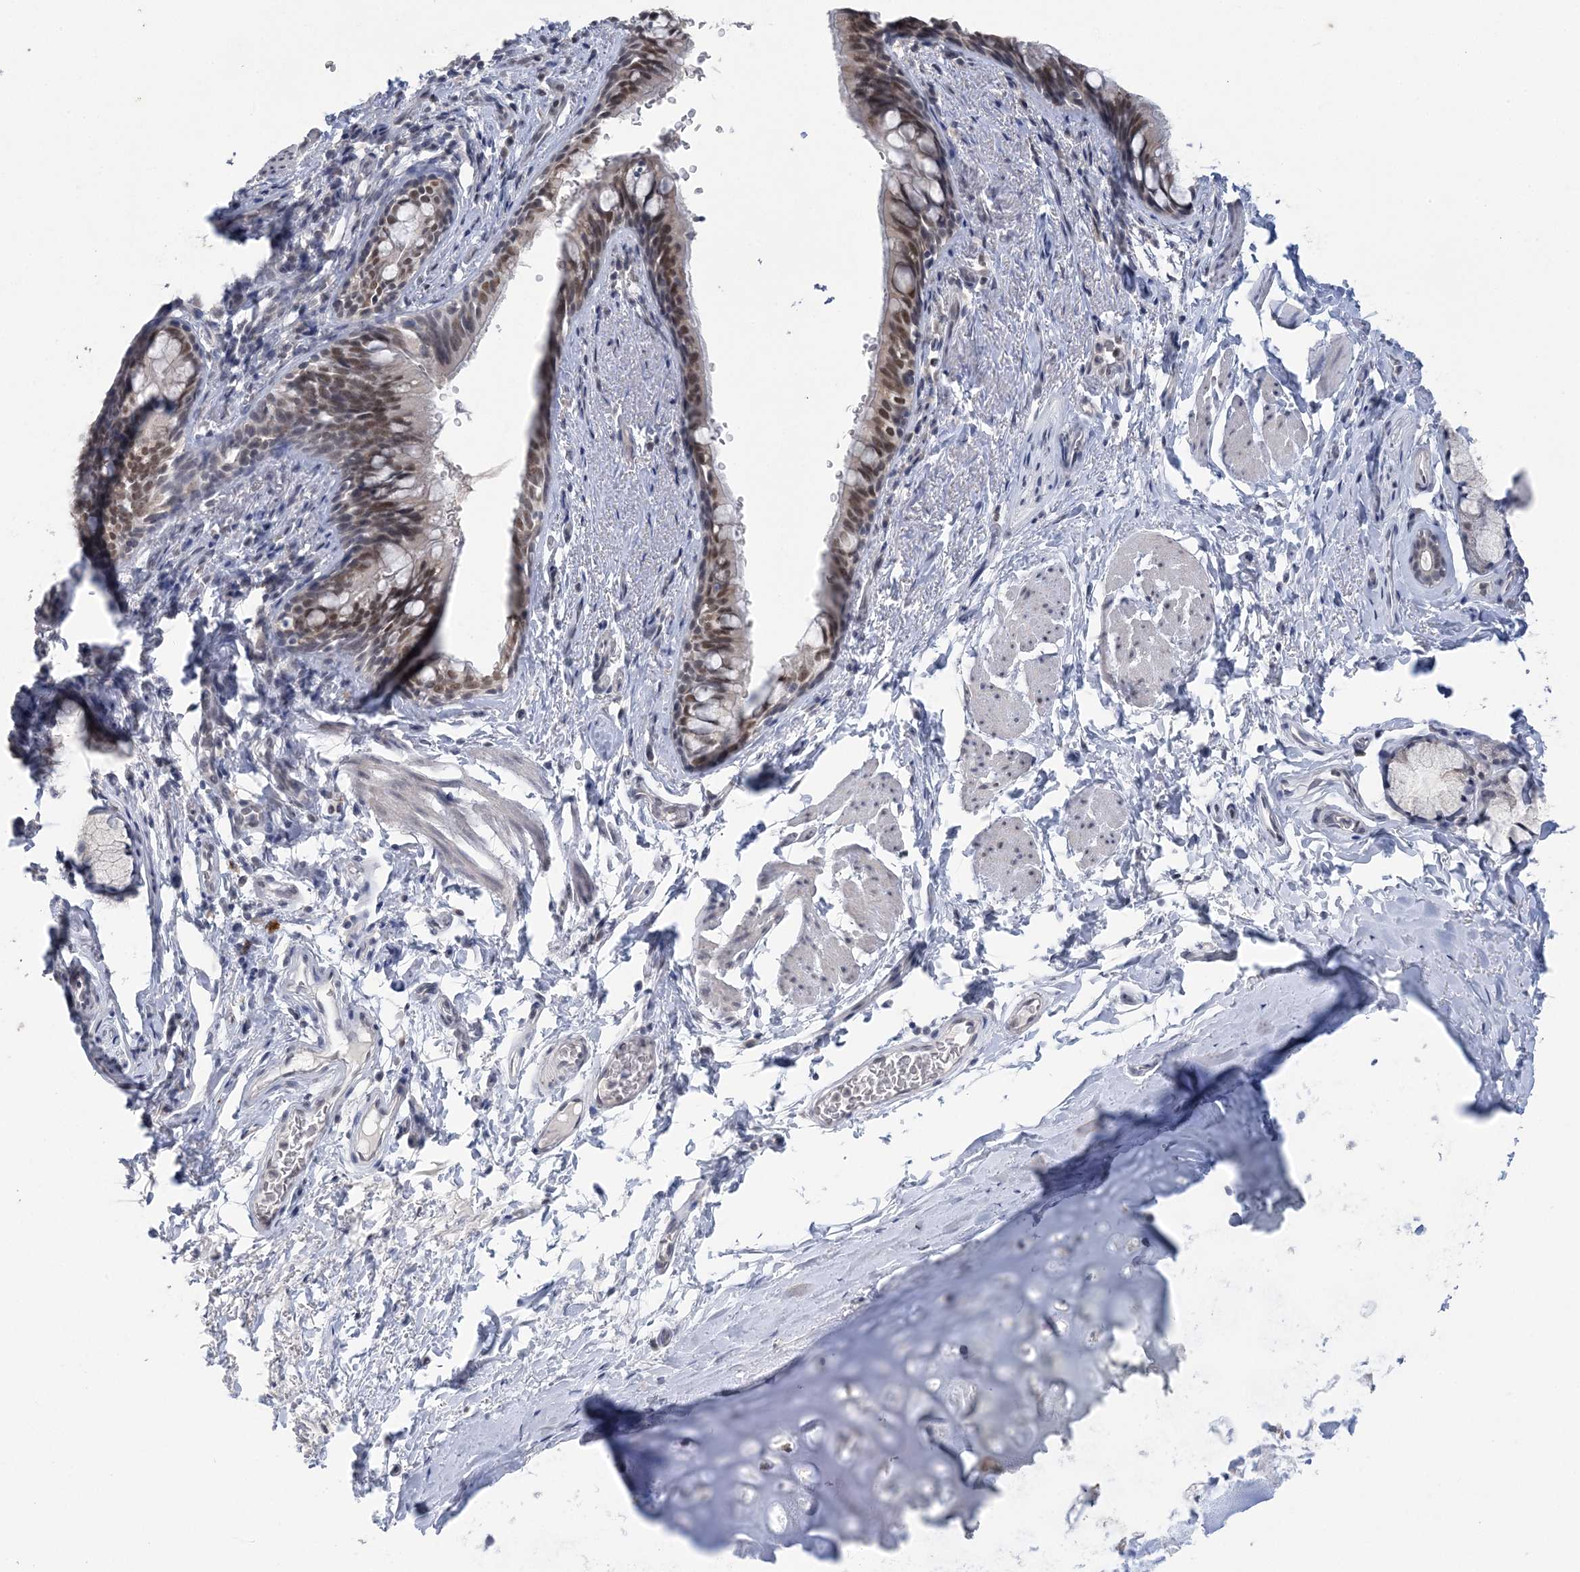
{"staining": {"intensity": "moderate", "quantity": "25%-75%", "location": "nuclear"}, "tissue": "bronchus", "cell_type": "Respiratory epithelial cells", "image_type": "normal", "snomed": [{"axis": "morphology", "description": "Normal tissue, NOS"}, {"axis": "topography", "description": "Cartilage tissue"}, {"axis": "topography", "description": "Bronchus"}], "caption": "Immunohistochemistry image of normal human bronchus stained for a protein (brown), which displays medium levels of moderate nuclear expression in approximately 25%-75% of respiratory epithelial cells.", "gene": "ZBTB7A", "patient": {"sex": "female", "age": 36}}